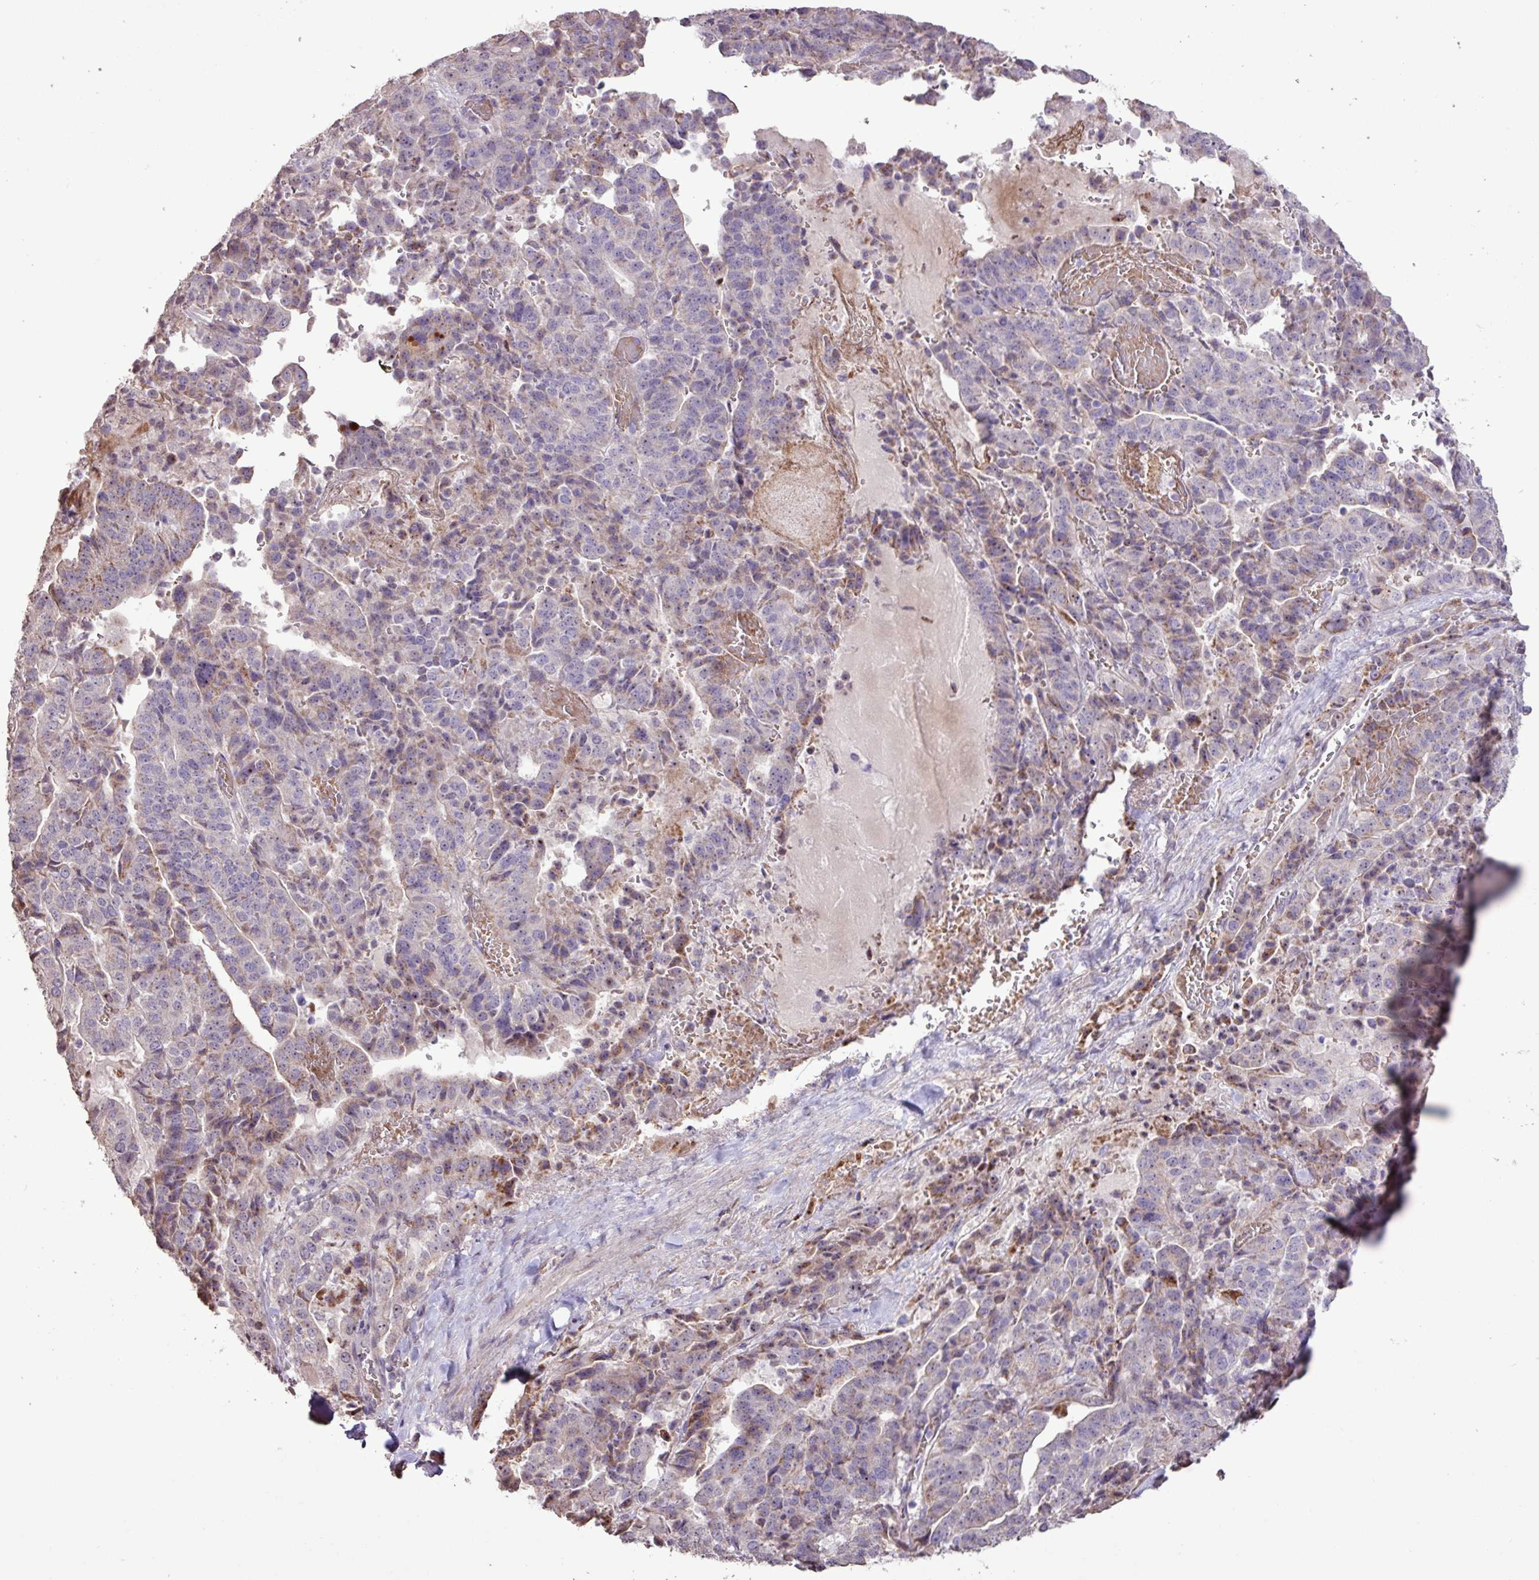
{"staining": {"intensity": "weak", "quantity": "<25%", "location": "cytoplasmic/membranous"}, "tissue": "stomach cancer", "cell_type": "Tumor cells", "image_type": "cancer", "snomed": [{"axis": "morphology", "description": "Adenocarcinoma, NOS"}, {"axis": "topography", "description": "Stomach"}], "caption": "Adenocarcinoma (stomach) was stained to show a protein in brown. There is no significant positivity in tumor cells. (DAB (3,3'-diaminobenzidine) IHC visualized using brightfield microscopy, high magnification).", "gene": "L3MBTL3", "patient": {"sex": "male", "age": 48}}